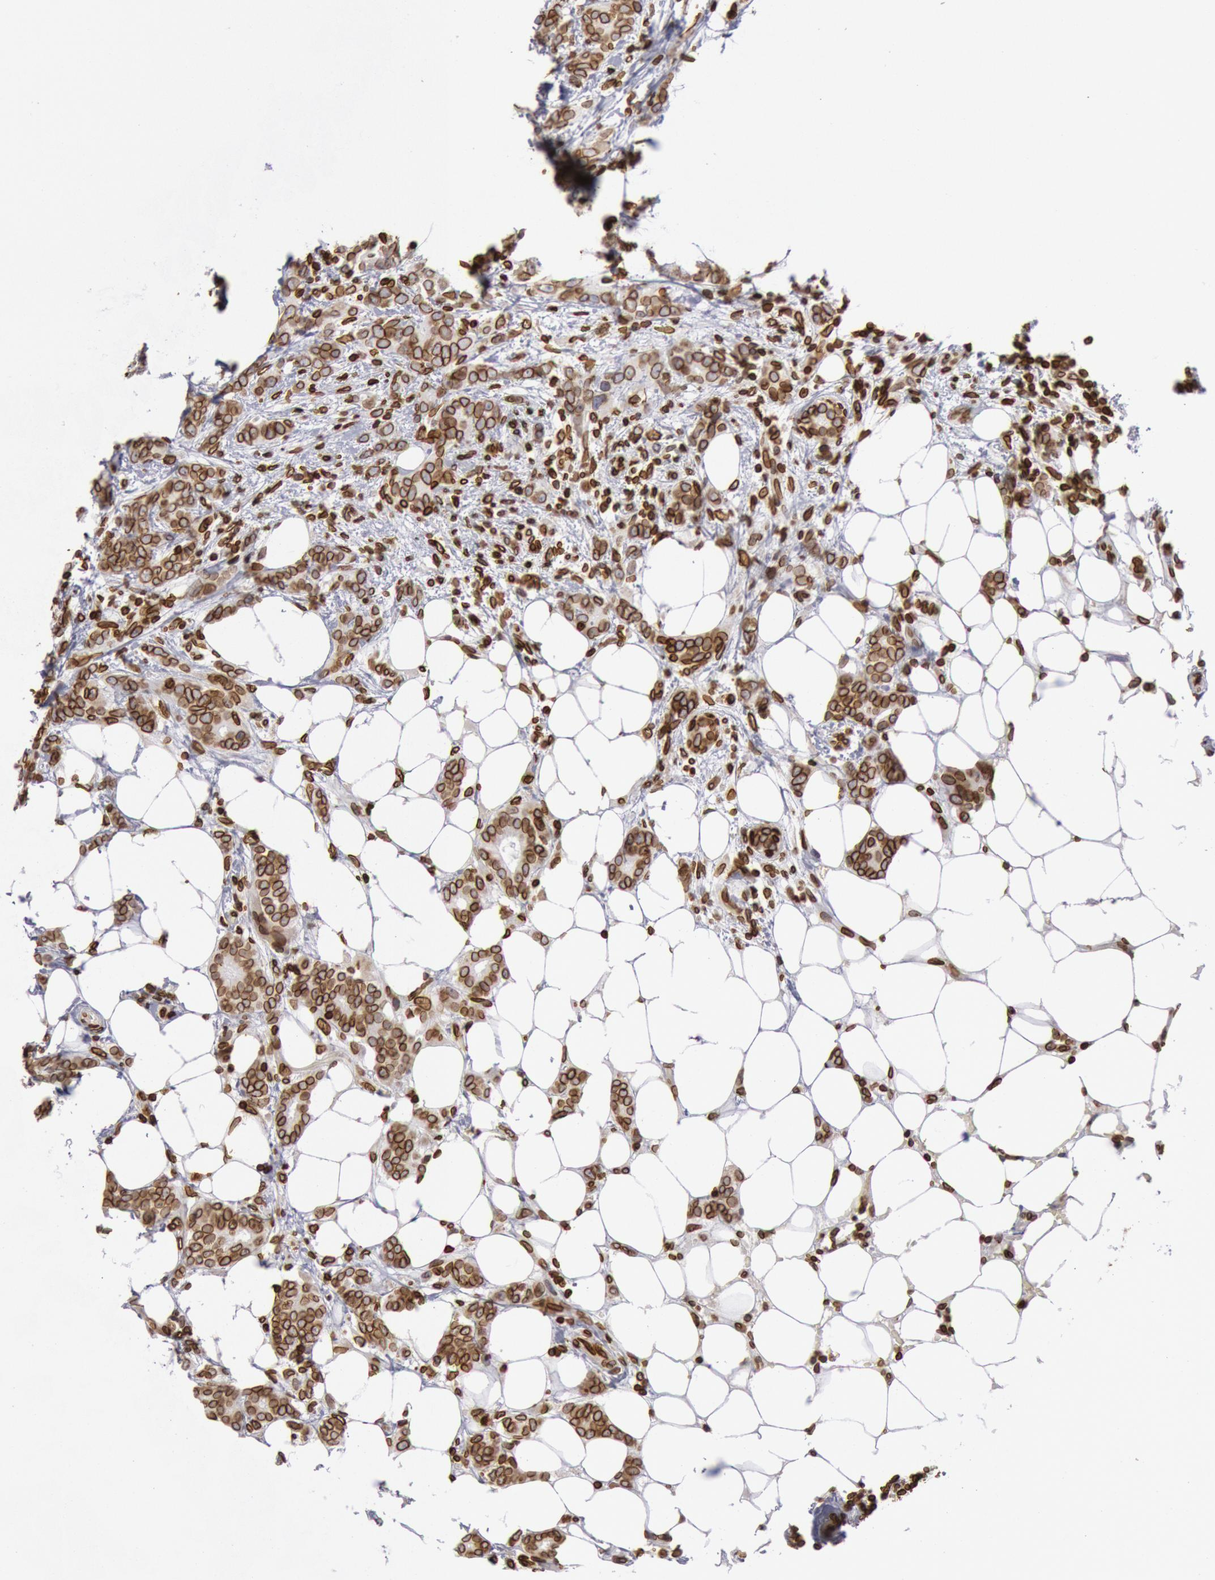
{"staining": {"intensity": "strong", "quantity": ">75%", "location": "nuclear"}, "tissue": "breast cancer", "cell_type": "Tumor cells", "image_type": "cancer", "snomed": [{"axis": "morphology", "description": "Duct carcinoma"}, {"axis": "topography", "description": "Breast"}], "caption": "Tumor cells reveal high levels of strong nuclear staining in approximately >75% of cells in human breast invasive ductal carcinoma. Nuclei are stained in blue.", "gene": "SUN2", "patient": {"sex": "female", "age": 53}}